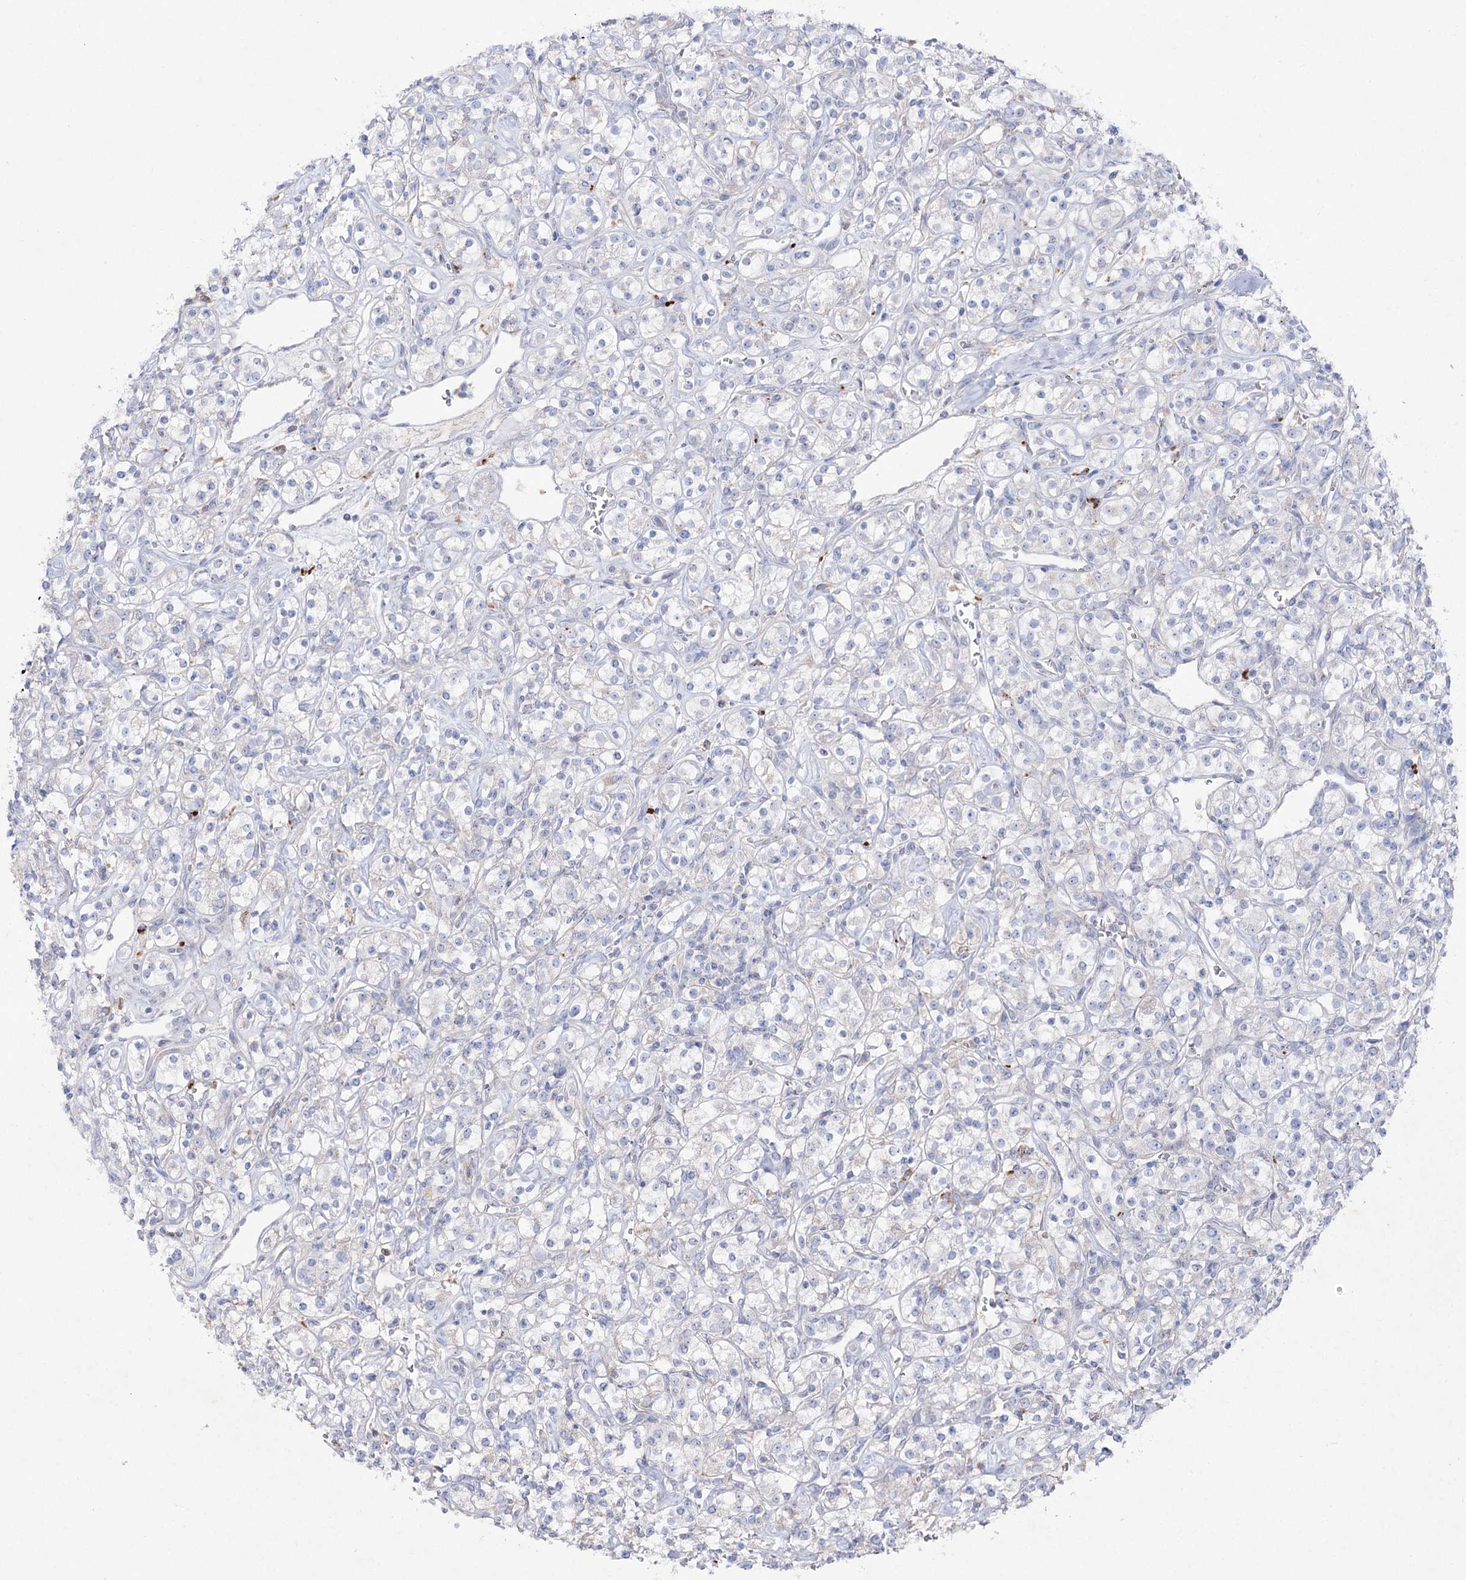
{"staining": {"intensity": "negative", "quantity": "none", "location": "none"}, "tissue": "renal cancer", "cell_type": "Tumor cells", "image_type": "cancer", "snomed": [{"axis": "morphology", "description": "Adenocarcinoma, NOS"}, {"axis": "topography", "description": "Kidney"}], "caption": "Immunohistochemical staining of human adenocarcinoma (renal) displays no significant staining in tumor cells.", "gene": "NAGLU", "patient": {"sex": "male", "age": 77}}